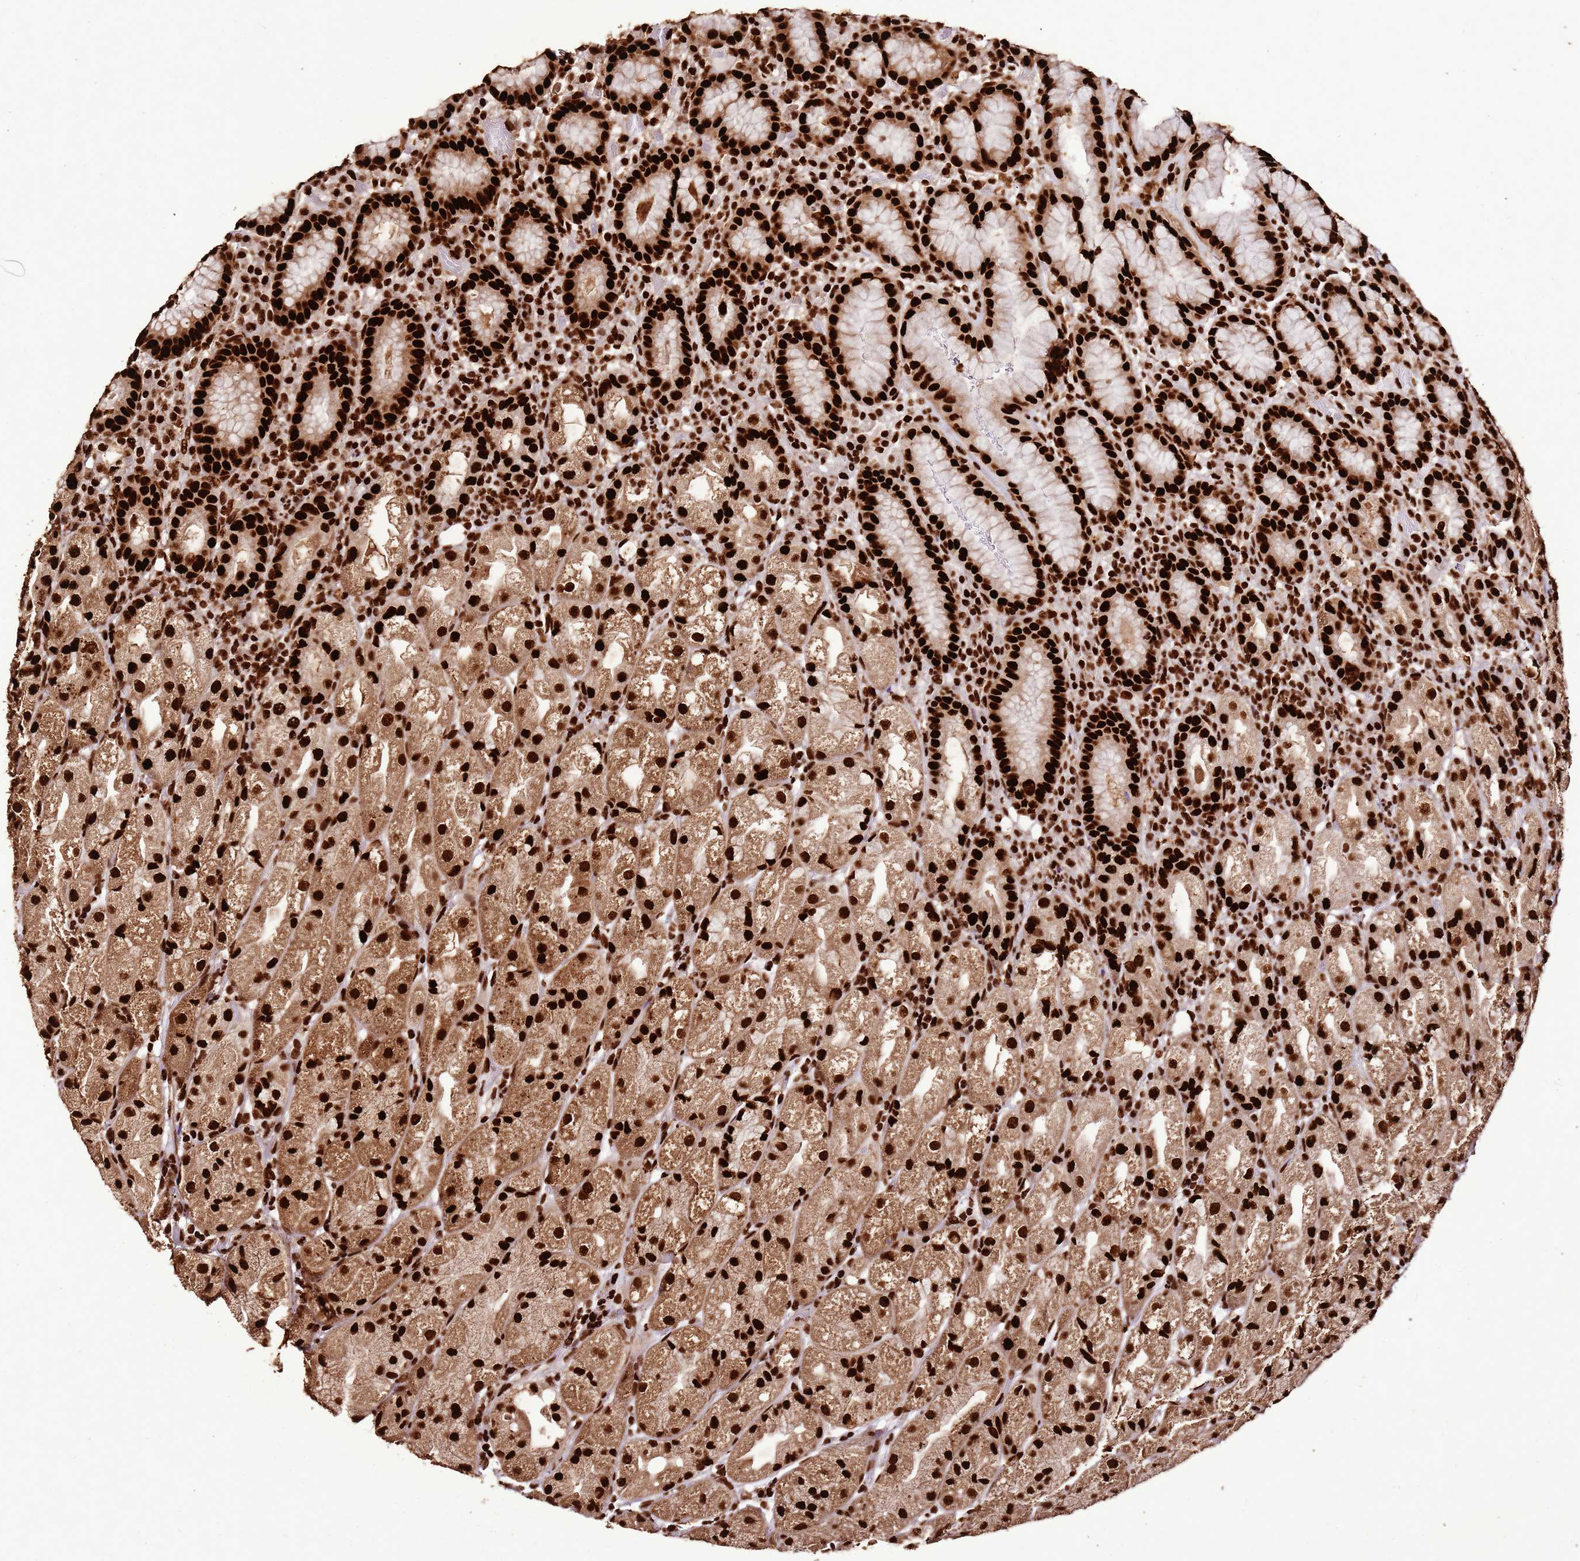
{"staining": {"intensity": "strong", "quantity": ">75%", "location": "cytoplasmic/membranous,nuclear"}, "tissue": "stomach", "cell_type": "Glandular cells", "image_type": "normal", "snomed": [{"axis": "morphology", "description": "Normal tissue, NOS"}, {"axis": "topography", "description": "Stomach, upper"}], "caption": "This histopathology image displays immunohistochemistry staining of unremarkable stomach, with high strong cytoplasmic/membranous,nuclear staining in approximately >75% of glandular cells.", "gene": "HNRNPAB", "patient": {"sex": "male", "age": 52}}